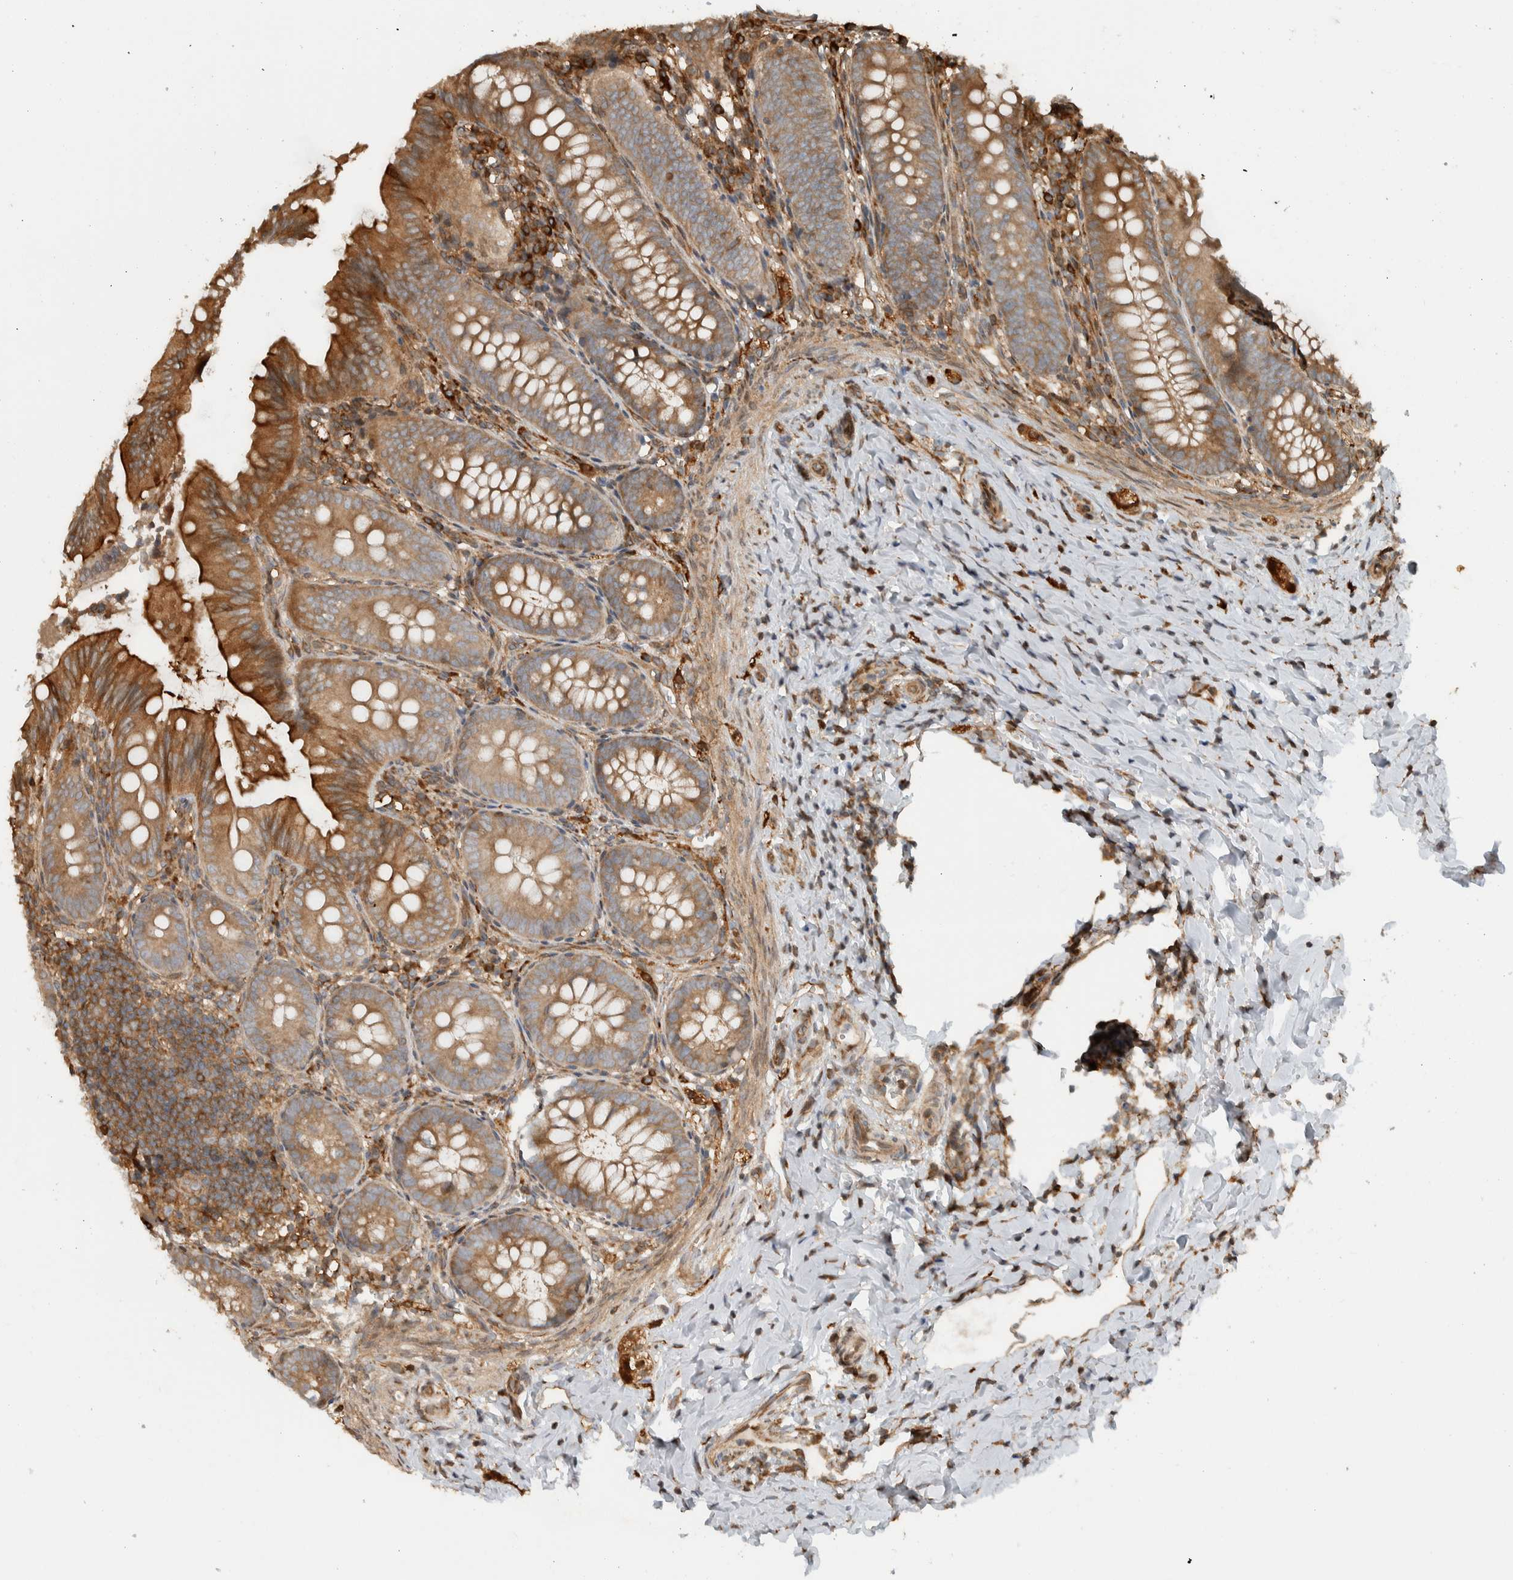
{"staining": {"intensity": "strong", "quantity": ">75%", "location": "cytoplasmic/membranous"}, "tissue": "appendix", "cell_type": "Glandular cells", "image_type": "normal", "snomed": [{"axis": "morphology", "description": "Normal tissue, NOS"}, {"axis": "topography", "description": "Appendix"}], "caption": "Immunohistochemical staining of benign human appendix reveals high levels of strong cytoplasmic/membranous positivity in about >75% of glandular cells.", "gene": "CNTROB", "patient": {"sex": "male", "age": 1}}